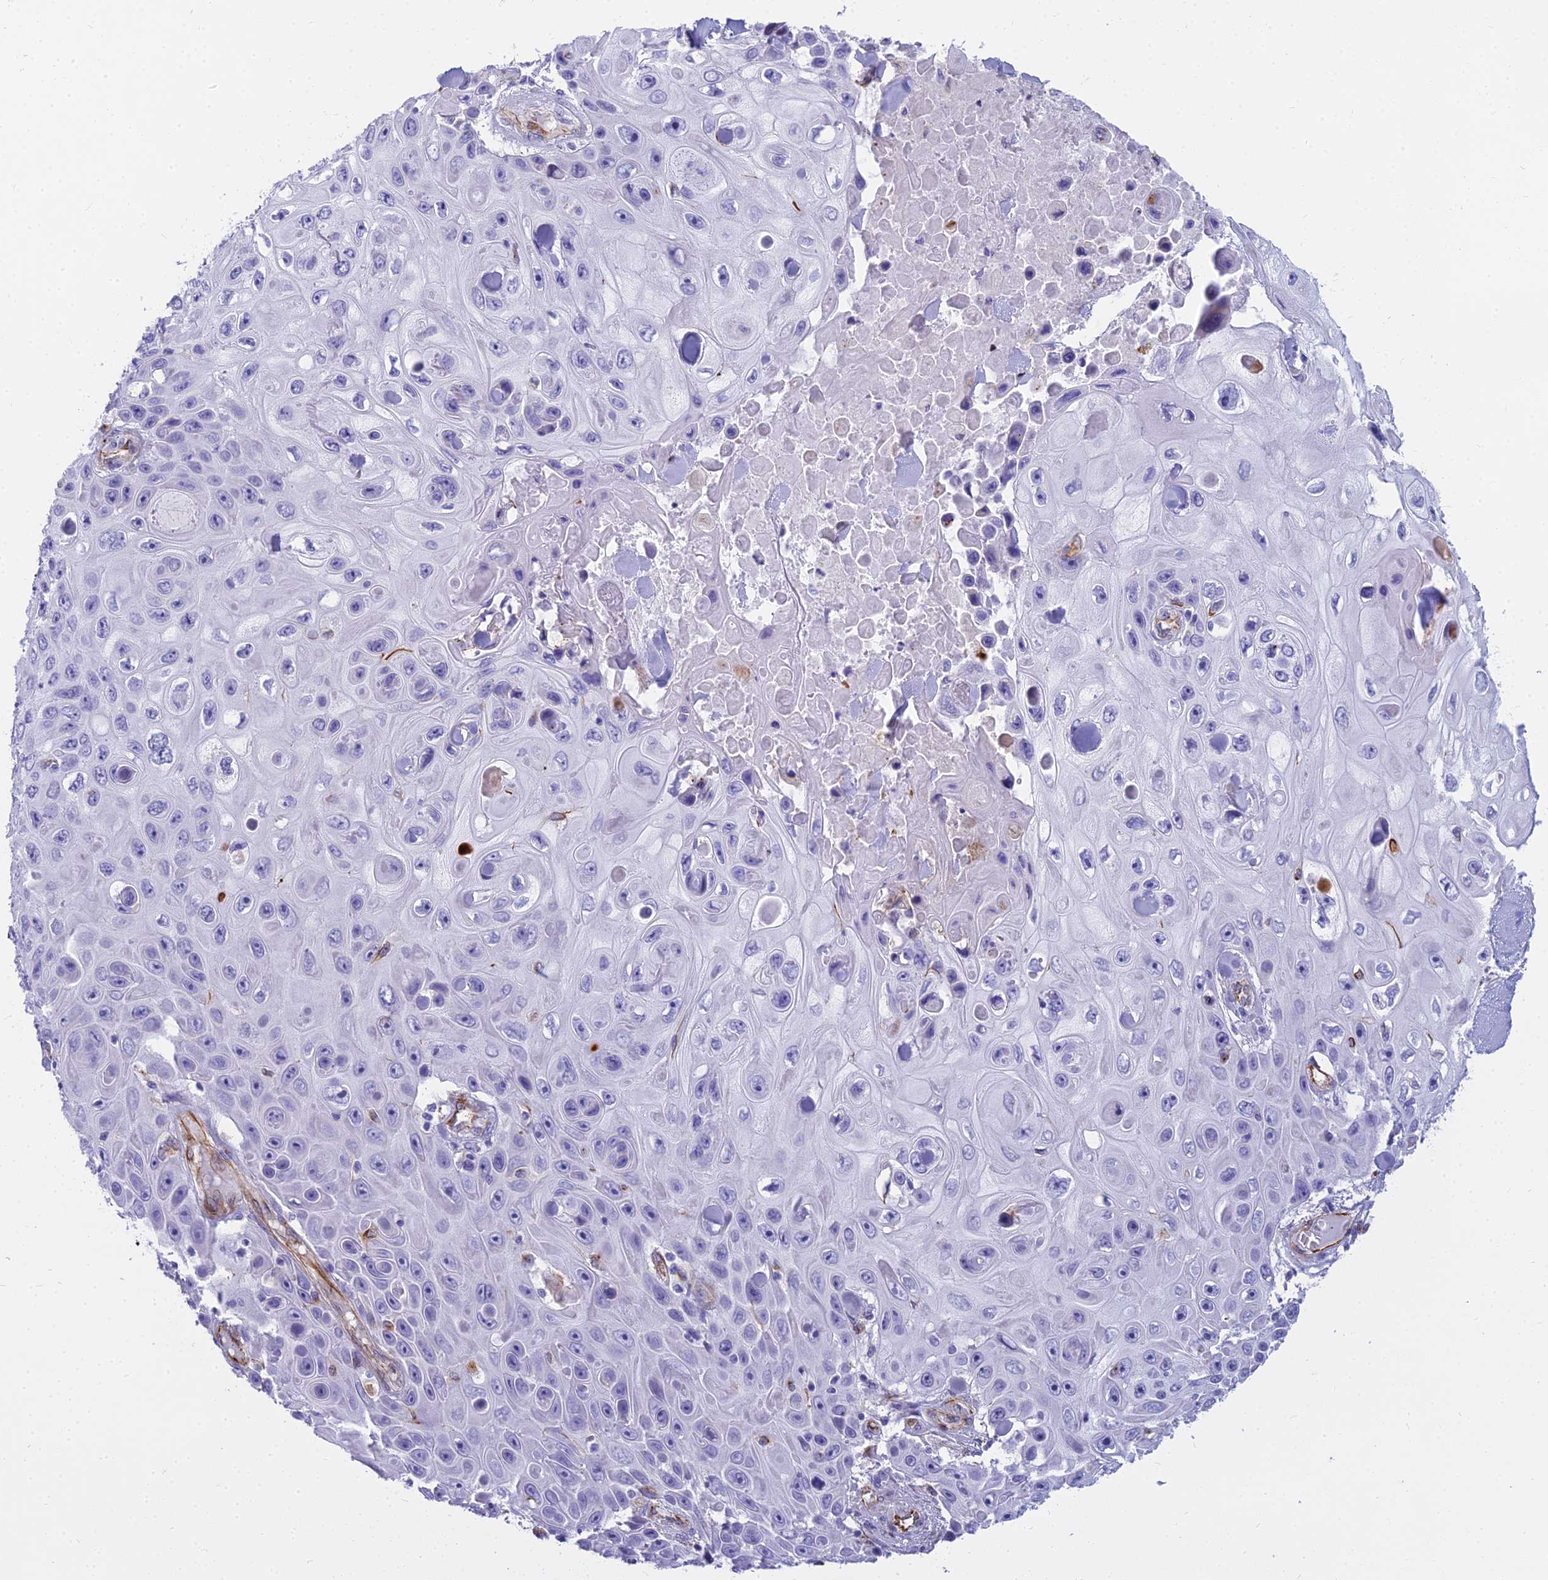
{"staining": {"intensity": "negative", "quantity": "none", "location": "none"}, "tissue": "skin cancer", "cell_type": "Tumor cells", "image_type": "cancer", "snomed": [{"axis": "morphology", "description": "Squamous cell carcinoma, NOS"}, {"axis": "topography", "description": "Skin"}], "caption": "Immunohistochemical staining of skin squamous cell carcinoma exhibits no significant expression in tumor cells.", "gene": "EVI2A", "patient": {"sex": "male", "age": 82}}